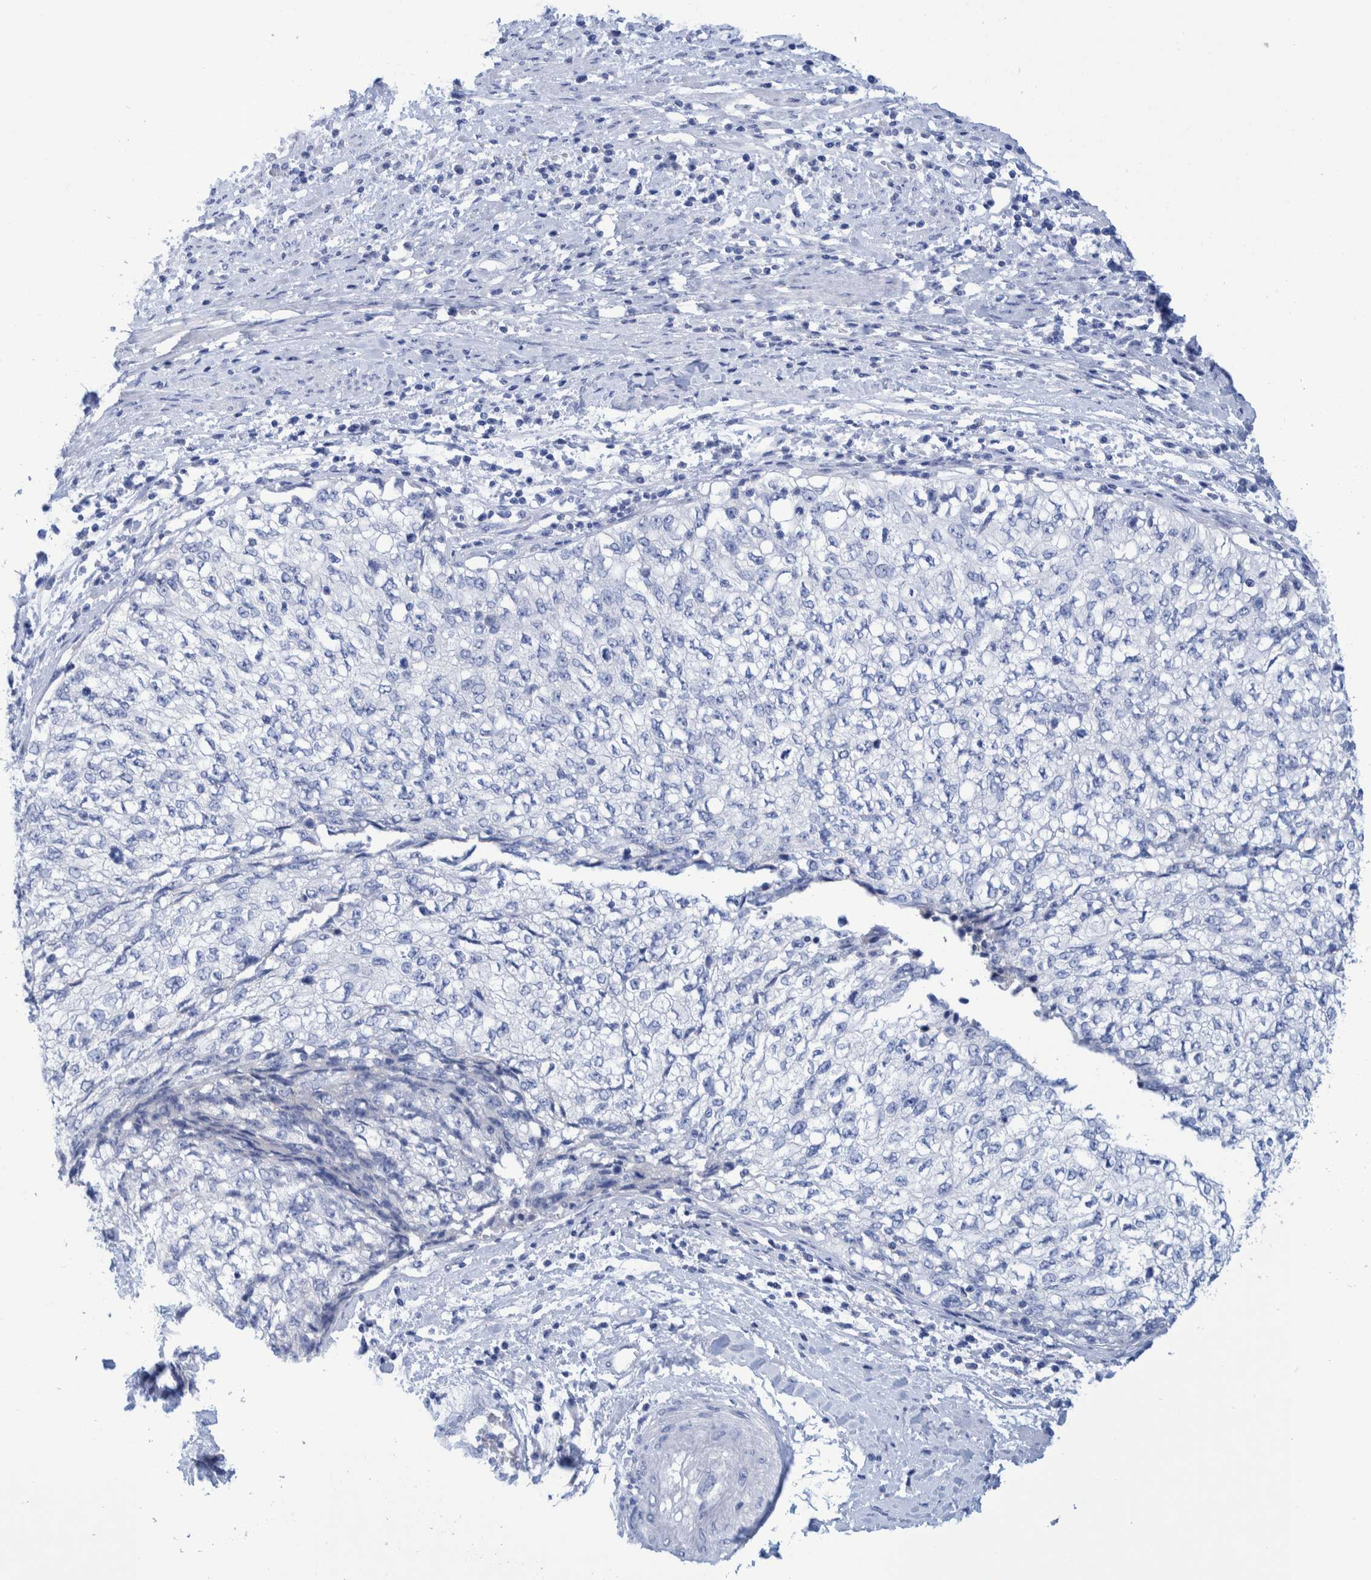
{"staining": {"intensity": "negative", "quantity": "none", "location": "none"}, "tissue": "cervical cancer", "cell_type": "Tumor cells", "image_type": "cancer", "snomed": [{"axis": "morphology", "description": "Squamous cell carcinoma, NOS"}, {"axis": "topography", "description": "Cervix"}], "caption": "DAB (3,3'-diaminobenzidine) immunohistochemical staining of squamous cell carcinoma (cervical) reveals no significant staining in tumor cells.", "gene": "PERP", "patient": {"sex": "female", "age": 57}}